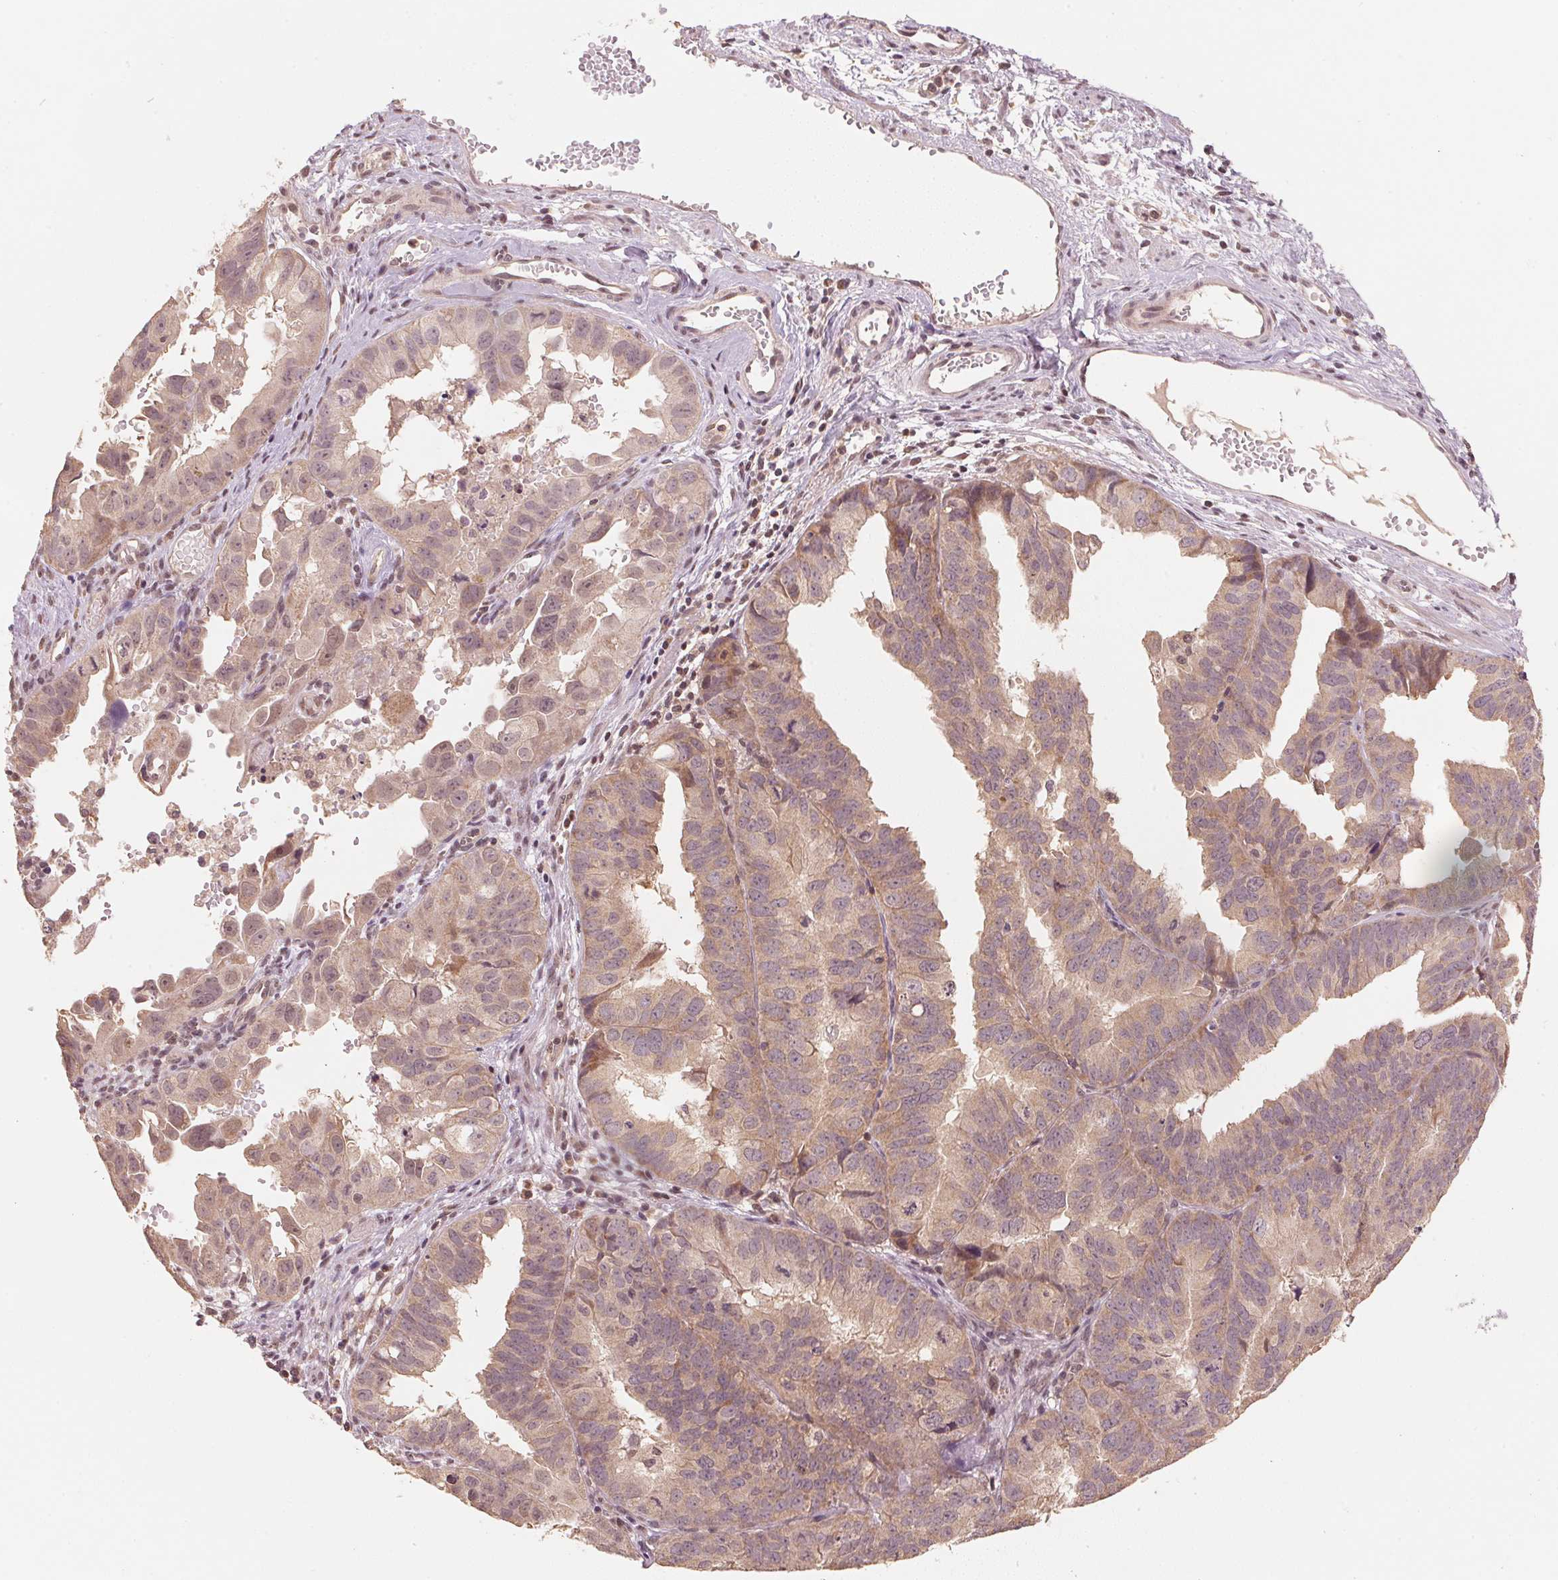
{"staining": {"intensity": "weak", "quantity": "25%-75%", "location": "cytoplasmic/membranous"}, "tissue": "ovarian cancer", "cell_type": "Tumor cells", "image_type": "cancer", "snomed": [{"axis": "morphology", "description": "Carcinoma, endometroid"}, {"axis": "topography", "description": "Ovary"}], "caption": "DAB immunohistochemical staining of ovarian cancer exhibits weak cytoplasmic/membranous protein positivity in approximately 25%-75% of tumor cells.", "gene": "C2orf73", "patient": {"sex": "female", "age": 85}}